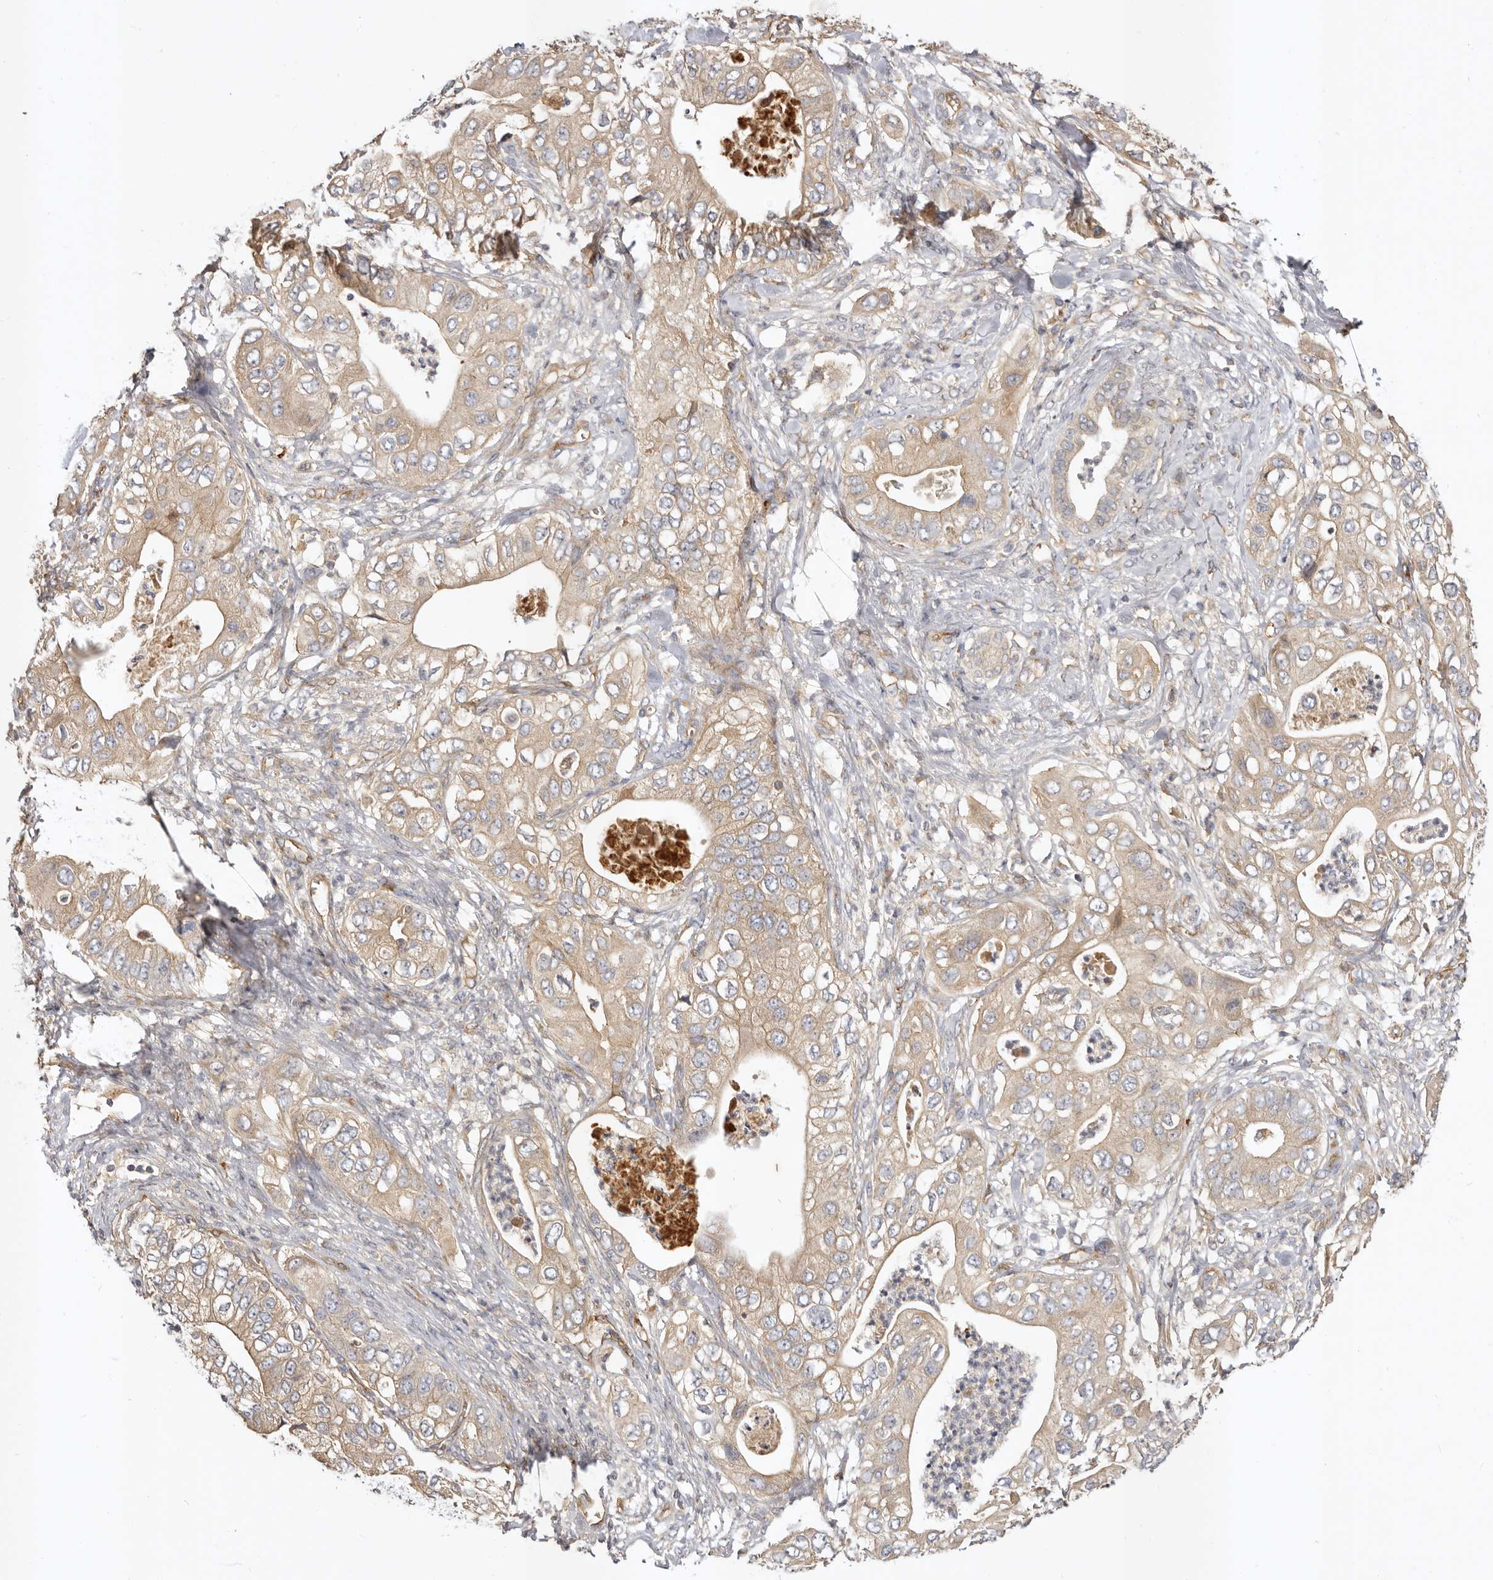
{"staining": {"intensity": "weak", "quantity": ">75%", "location": "cytoplasmic/membranous"}, "tissue": "pancreatic cancer", "cell_type": "Tumor cells", "image_type": "cancer", "snomed": [{"axis": "morphology", "description": "Adenocarcinoma, NOS"}, {"axis": "topography", "description": "Pancreas"}], "caption": "Adenocarcinoma (pancreatic) stained with a brown dye shows weak cytoplasmic/membranous positive staining in approximately >75% of tumor cells.", "gene": "ADAMTS9", "patient": {"sex": "female", "age": 78}}